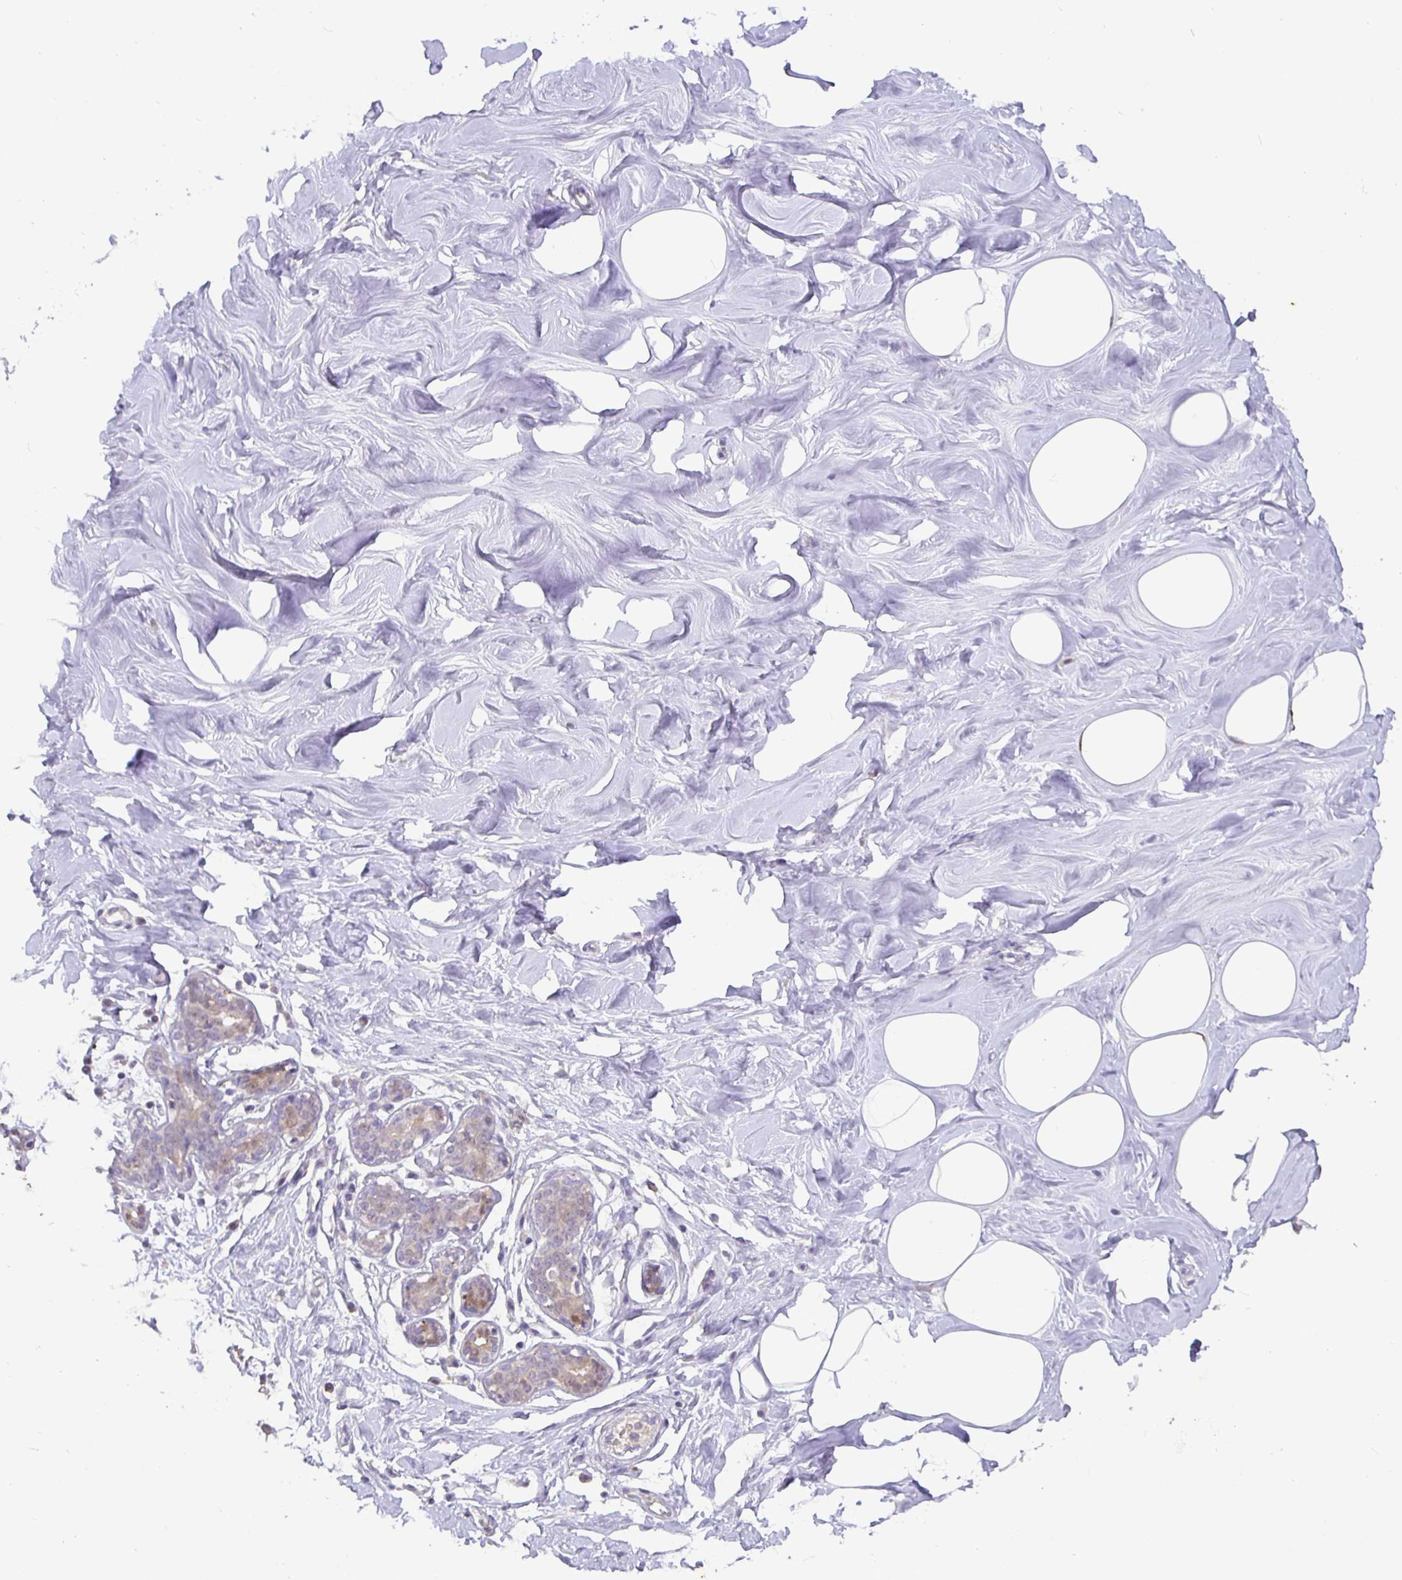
{"staining": {"intensity": "negative", "quantity": "none", "location": "none"}, "tissue": "breast", "cell_type": "Adipocytes", "image_type": "normal", "snomed": [{"axis": "morphology", "description": "Normal tissue, NOS"}, {"axis": "topography", "description": "Breast"}], "caption": "IHC micrograph of benign breast stained for a protein (brown), which exhibits no expression in adipocytes.", "gene": "SHISA4", "patient": {"sex": "female", "age": 27}}